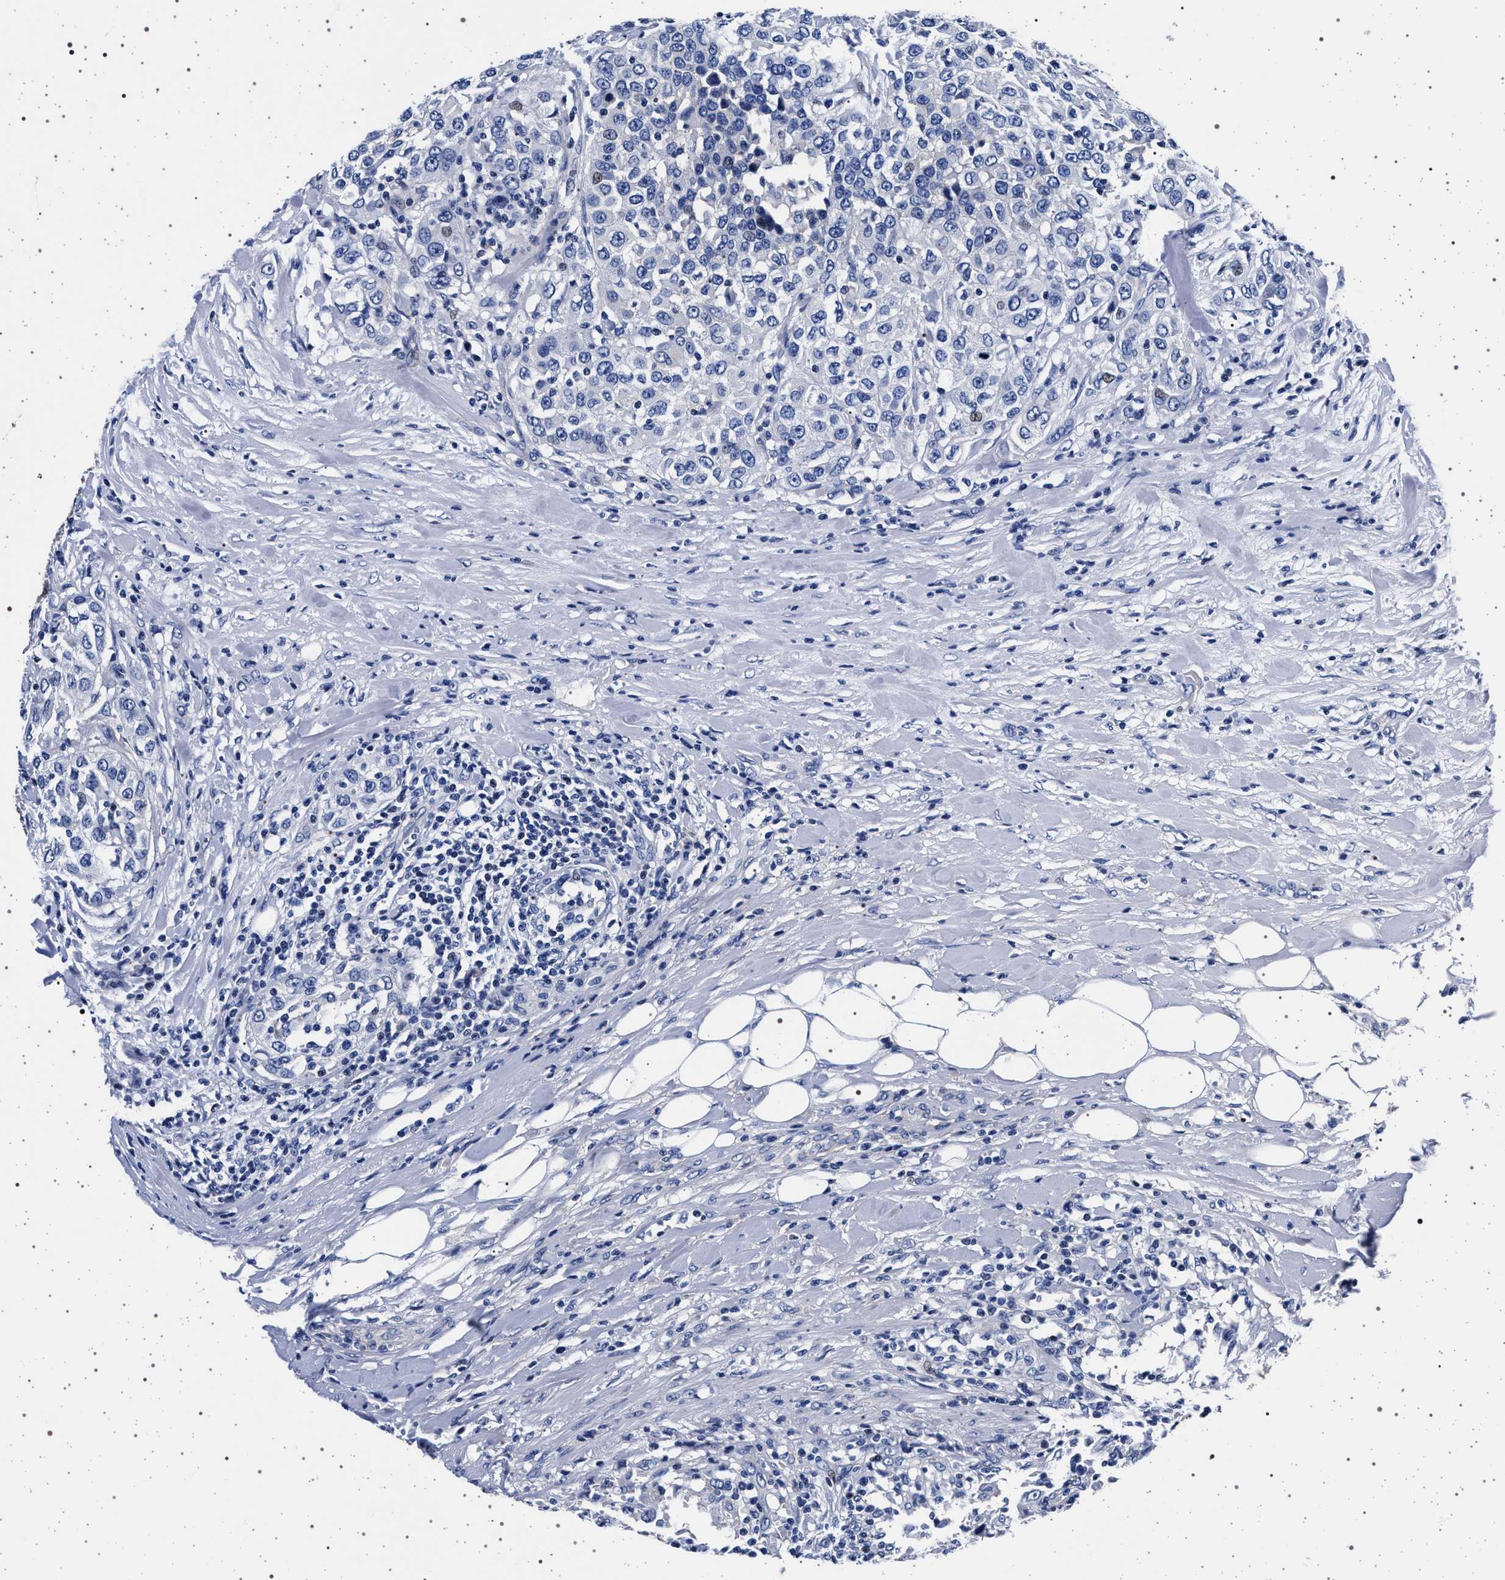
{"staining": {"intensity": "weak", "quantity": "<25%", "location": "cytoplasmic/membranous"}, "tissue": "urothelial cancer", "cell_type": "Tumor cells", "image_type": "cancer", "snomed": [{"axis": "morphology", "description": "Urothelial carcinoma, High grade"}, {"axis": "topography", "description": "Urinary bladder"}], "caption": "The image shows no significant expression in tumor cells of high-grade urothelial carcinoma.", "gene": "SLC9A1", "patient": {"sex": "female", "age": 80}}